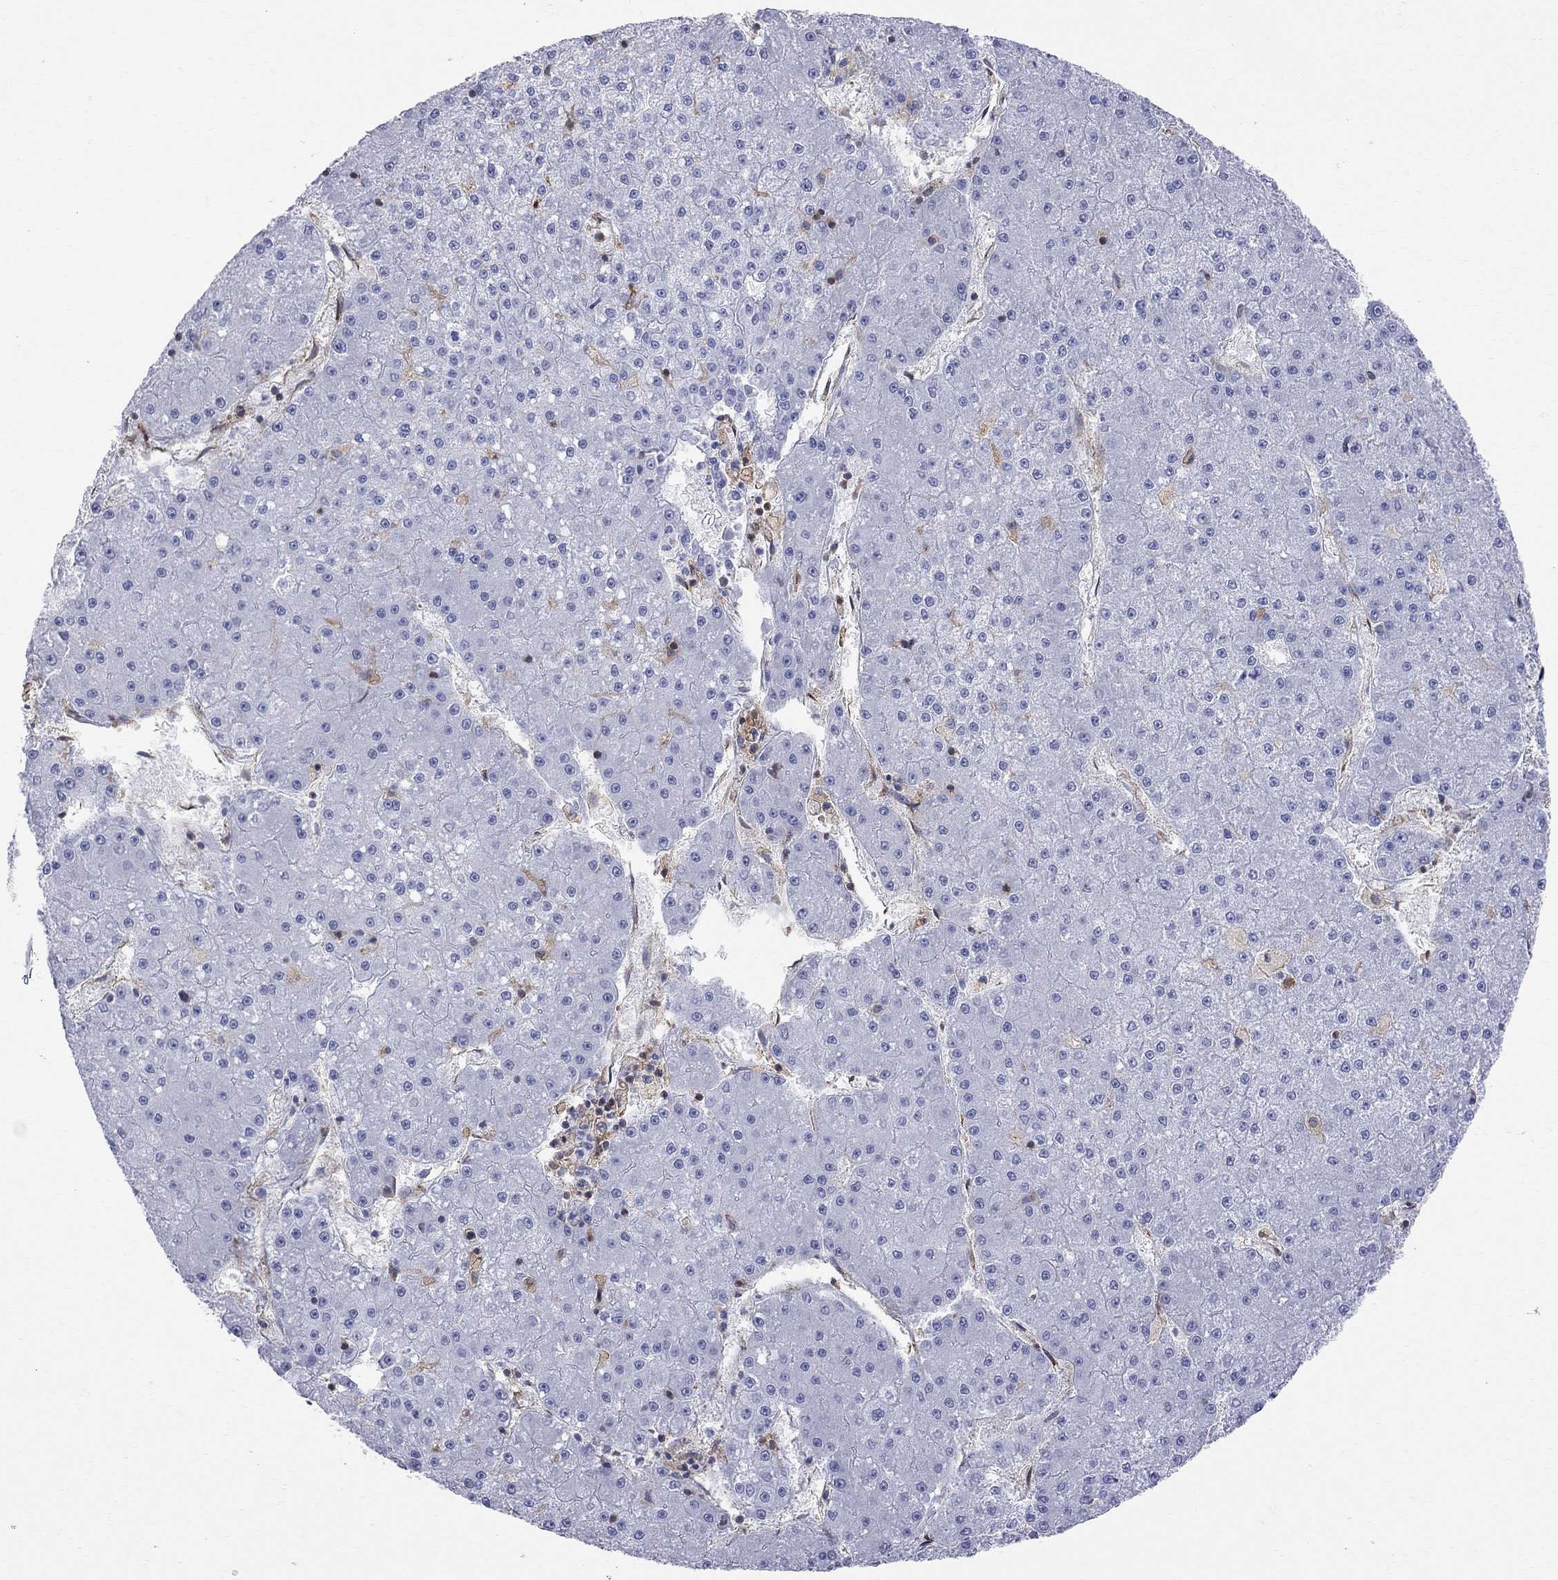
{"staining": {"intensity": "negative", "quantity": "none", "location": "none"}, "tissue": "liver cancer", "cell_type": "Tumor cells", "image_type": "cancer", "snomed": [{"axis": "morphology", "description": "Carcinoma, Hepatocellular, NOS"}, {"axis": "topography", "description": "Liver"}], "caption": "Human liver hepatocellular carcinoma stained for a protein using immunohistochemistry exhibits no staining in tumor cells.", "gene": "ABI3", "patient": {"sex": "male", "age": 73}}